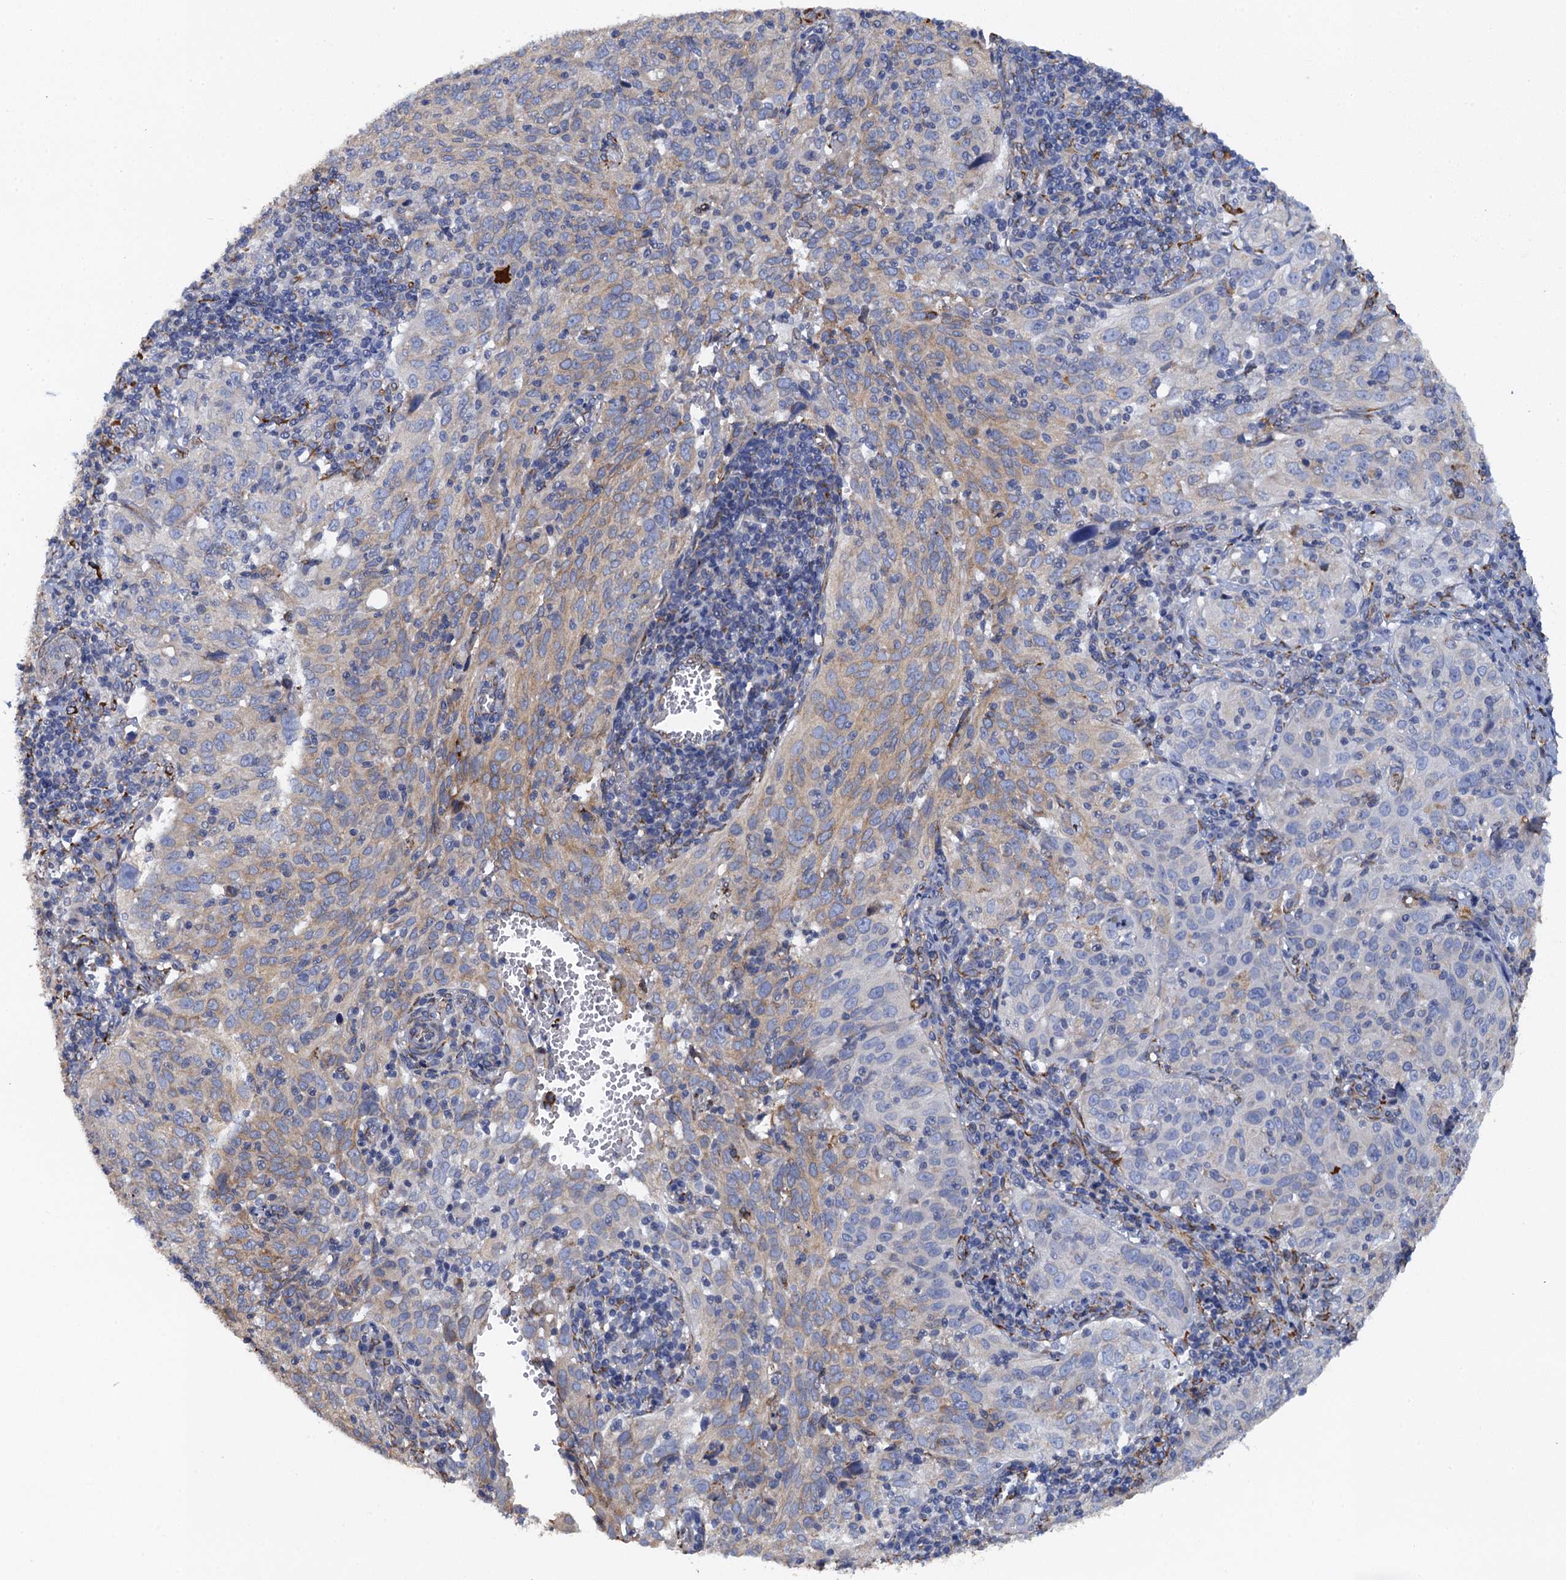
{"staining": {"intensity": "weak", "quantity": "<25%", "location": "cytoplasmic/membranous"}, "tissue": "cervical cancer", "cell_type": "Tumor cells", "image_type": "cancer", "snomed": [{"axis": "morphology", "description": "Normal tissue, NOS"}, {"axis": "morphology", "description": "Squamous cell carcinoma, NOS"}, {"axis": "topography", "description": "Cervix"}], "caption": "An immunohistochemistry micrograph of squamous cell carcinoma (cervical) is shown. There is no staining in tumor cells of squamous cell carcinoma (cervical).", "gene": "POGLUT3", "patient": {"sex": "female", "age": 31}}